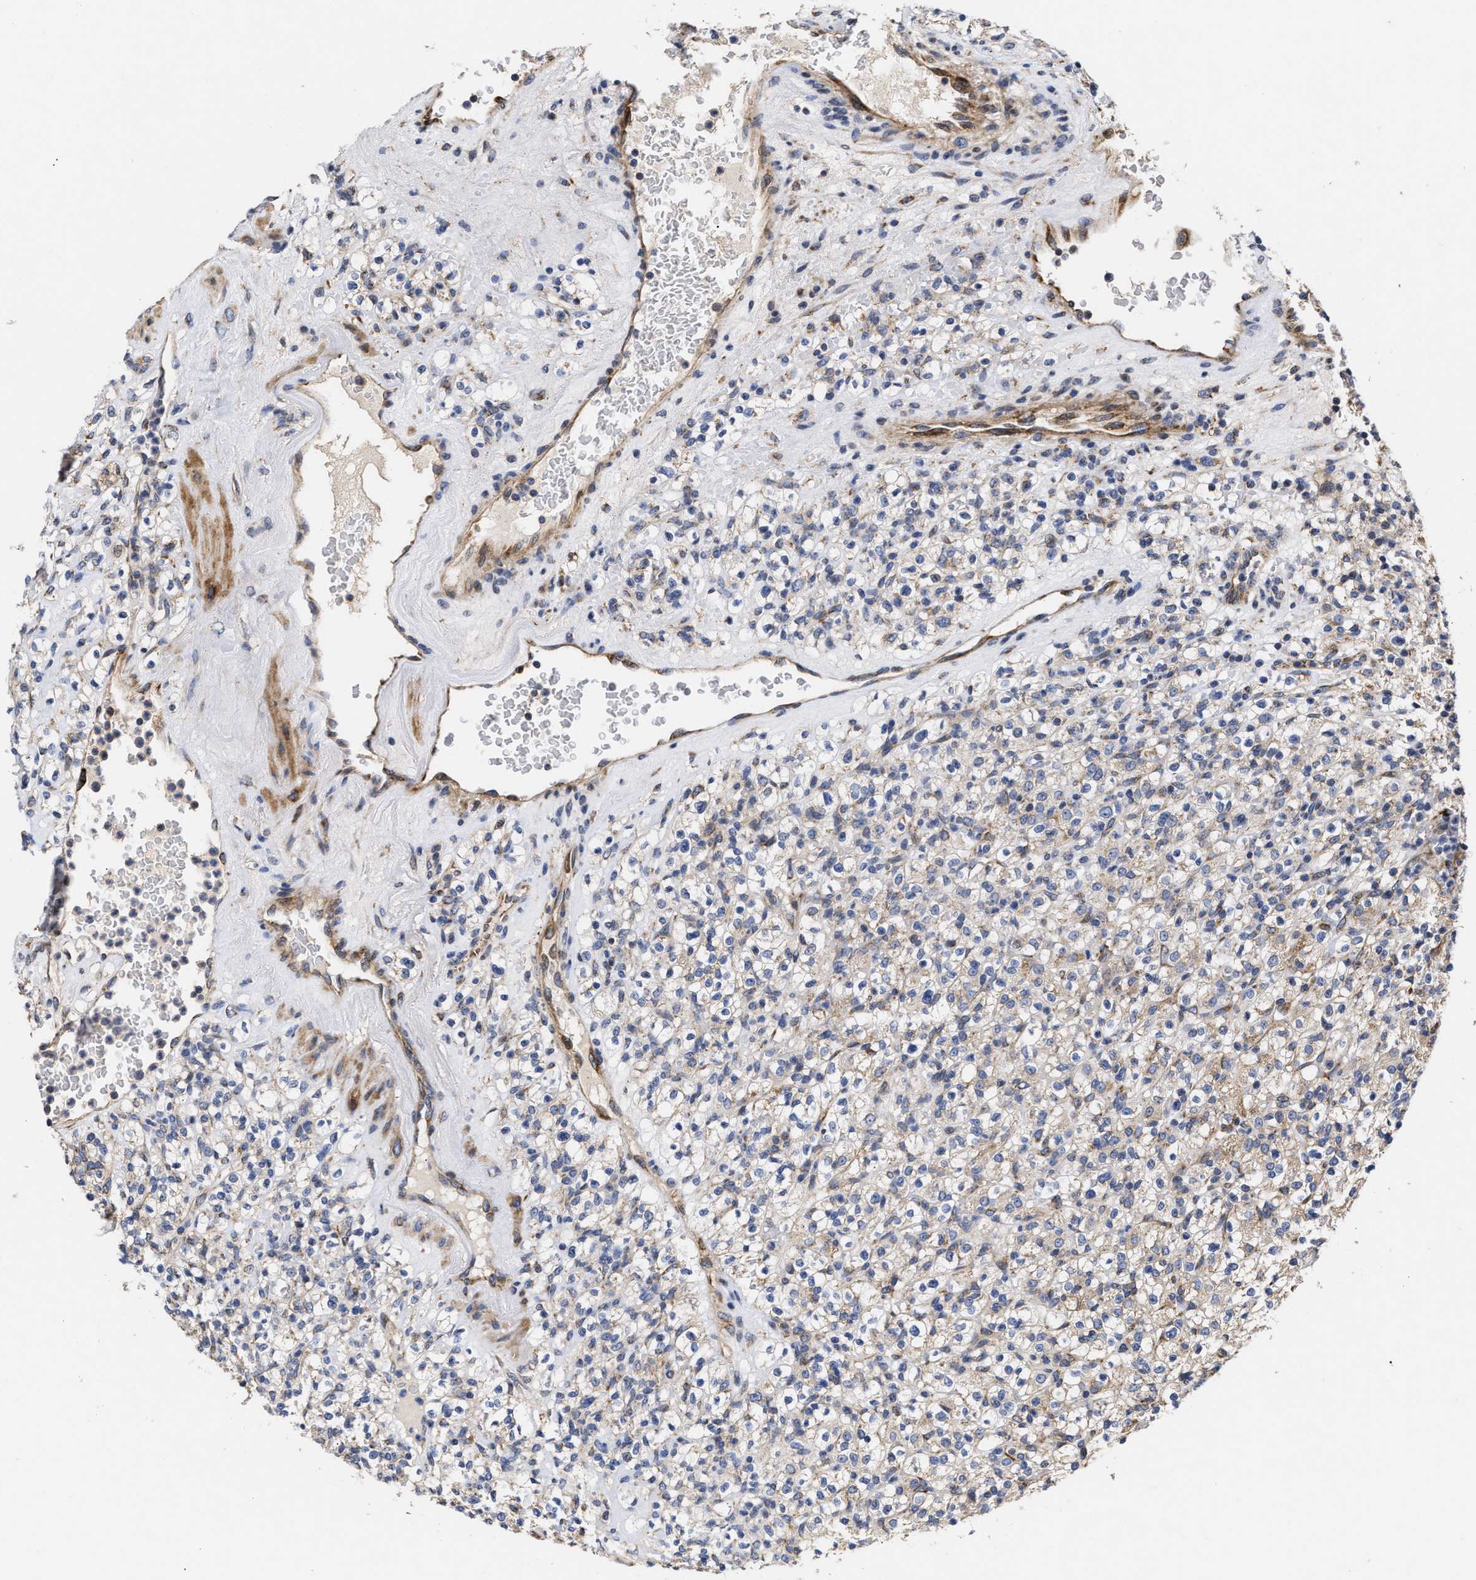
{"staining": {"intensity": "weak", "quantity": "<25%", "location": "cytoplasmic/membranous"}, "tissue": "renal cancer", "cell_type": "Tumor cells", "image_type": "cancer", "snomed": [{"axis": "morphology", "description": "Normal tissue, NOS"}, {"axis": "morphology", "description": "Adenocarcinoma, NOS"}, {"axis": "topography", "description": "Kidney"}], "caption": "The photomicrograph reveals no staining of tumor cells in renal cancer.", "gene": "MALSU1", "patient": {"sex": "female", "age": 72}}